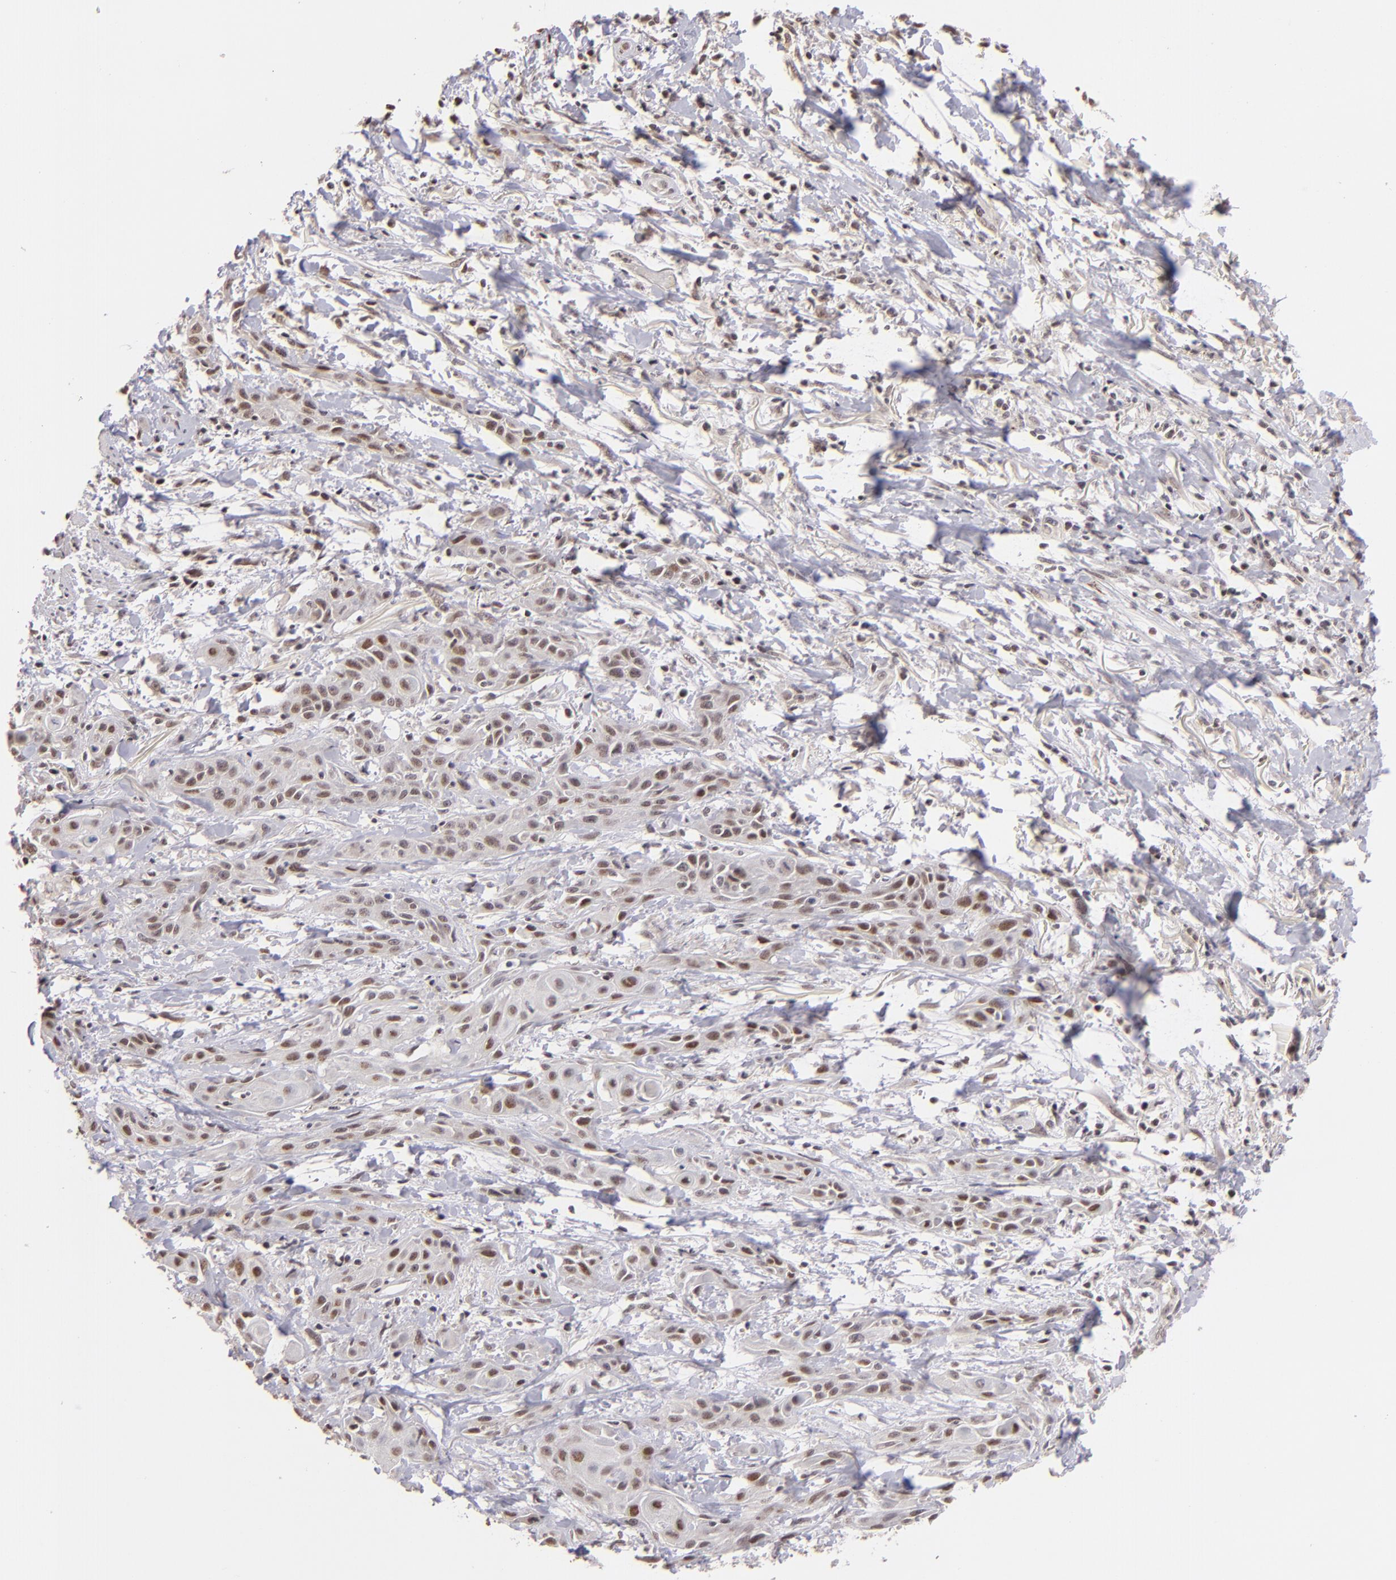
{"staining": {"intensity": "moderate", "quantity": ">75%", "location": "nuclear"}, "tissue": "skin cancer", "cell_type": "Tumor cells", "image_type": "cancer", "snomed": [{"axis": "morphology", "description": "Squamous cell carcinoma, NOS"}, {"axis": "topography", "description": "Skin"}, {"axis": "topography", "description": "Anal"}], "caption": "A brown stain labels moderate nuclear positivity of a protein in squamous cell carcinoma (skin) tumor cells.", "gene": "RARB", "patient": {"sex": "male", "age": 64}}